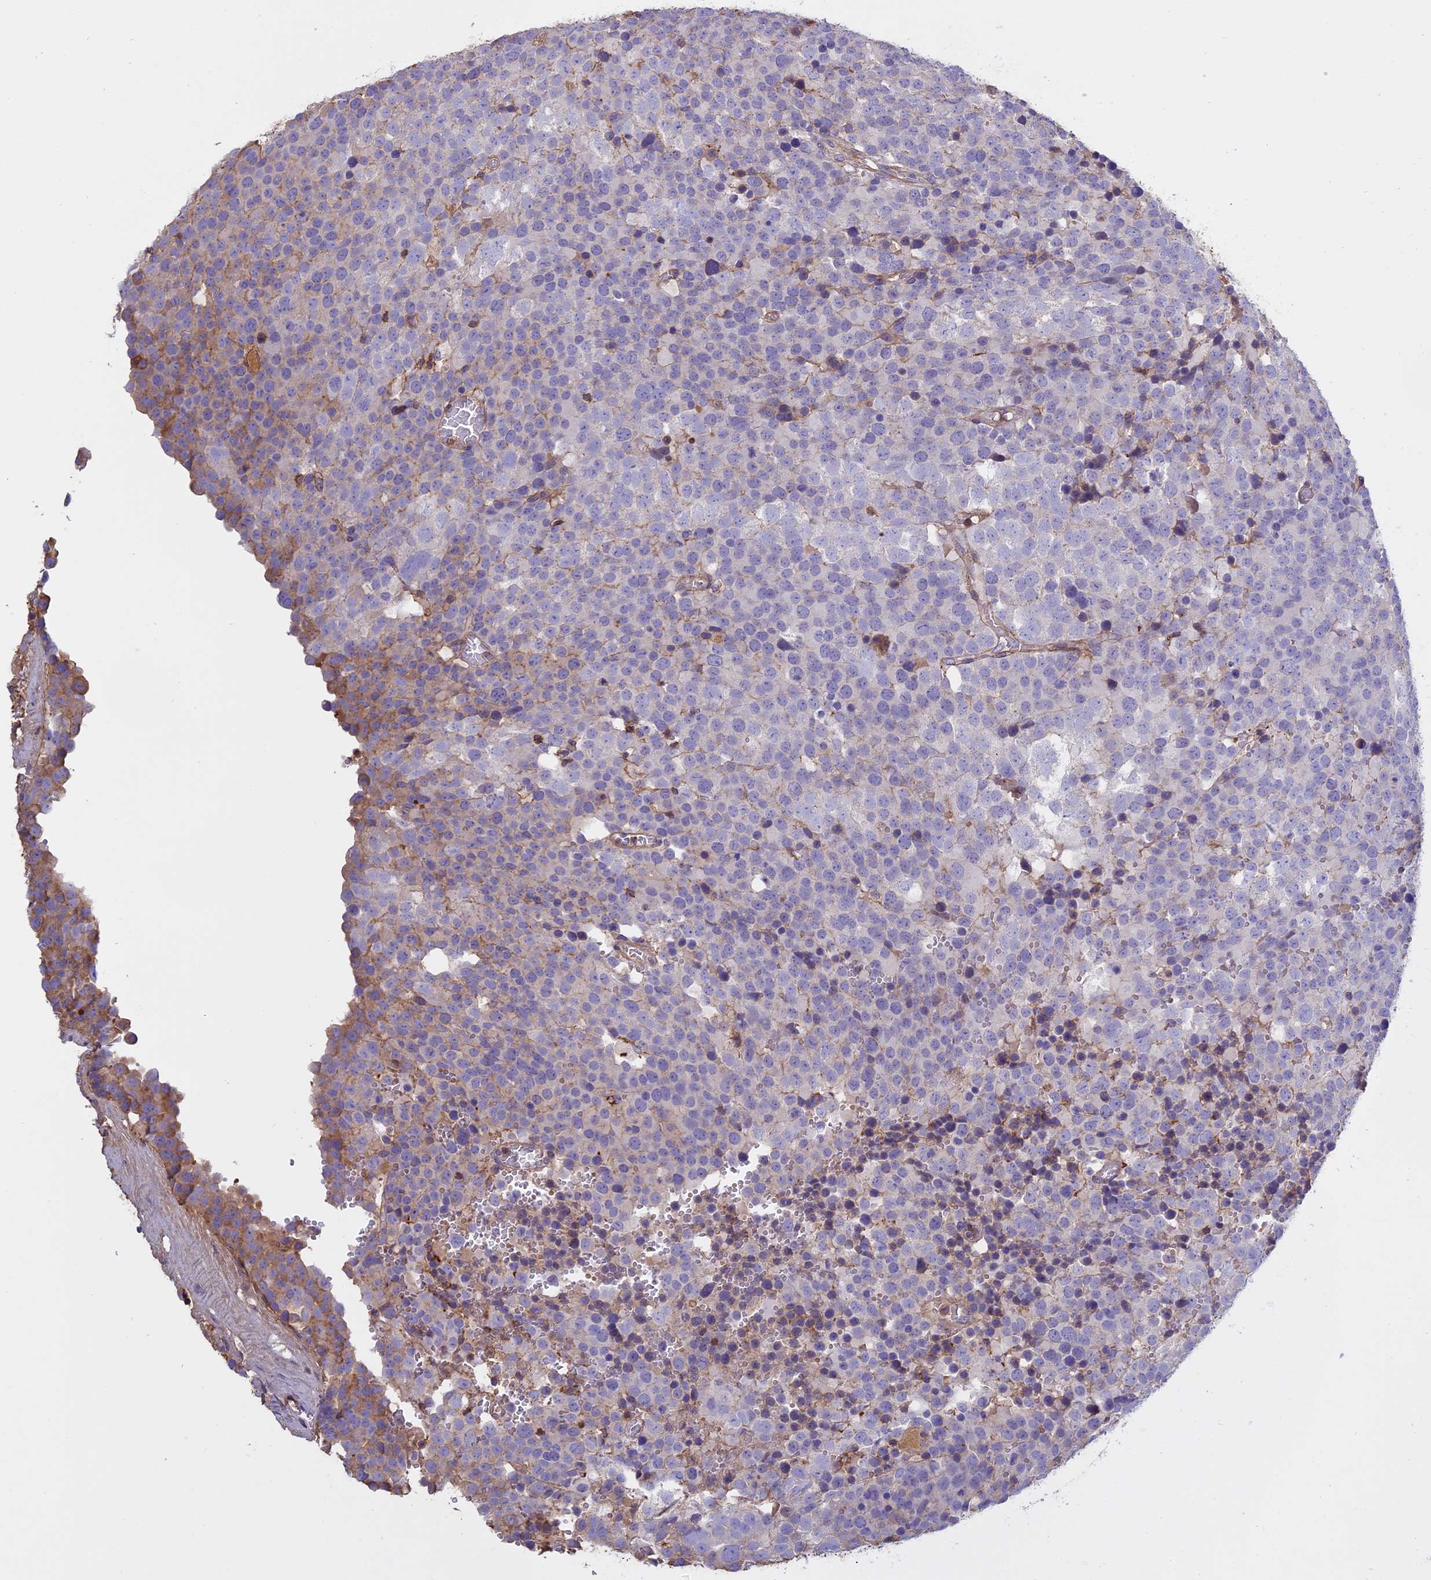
{"staining": {"intensity": "negative", "quantity": "none", "location": "none"}, "tissue": "testis cancer", "cell_type": "Tumor cells", "image_type": "cancer", "snomed": [{"axis": "morphology", "description": "Seminoma, NOS"}, {"axis": "topography", "description": "Testis"}], "caption": "Immunohistochemistry (IHC) histopathology image of neoplastic tissue: seminoma (testis) stained with DAB displays no significant protein expression in tumor cells.", "gene": "CFAP119", "patient": {"sex": "male", "age": 71}}